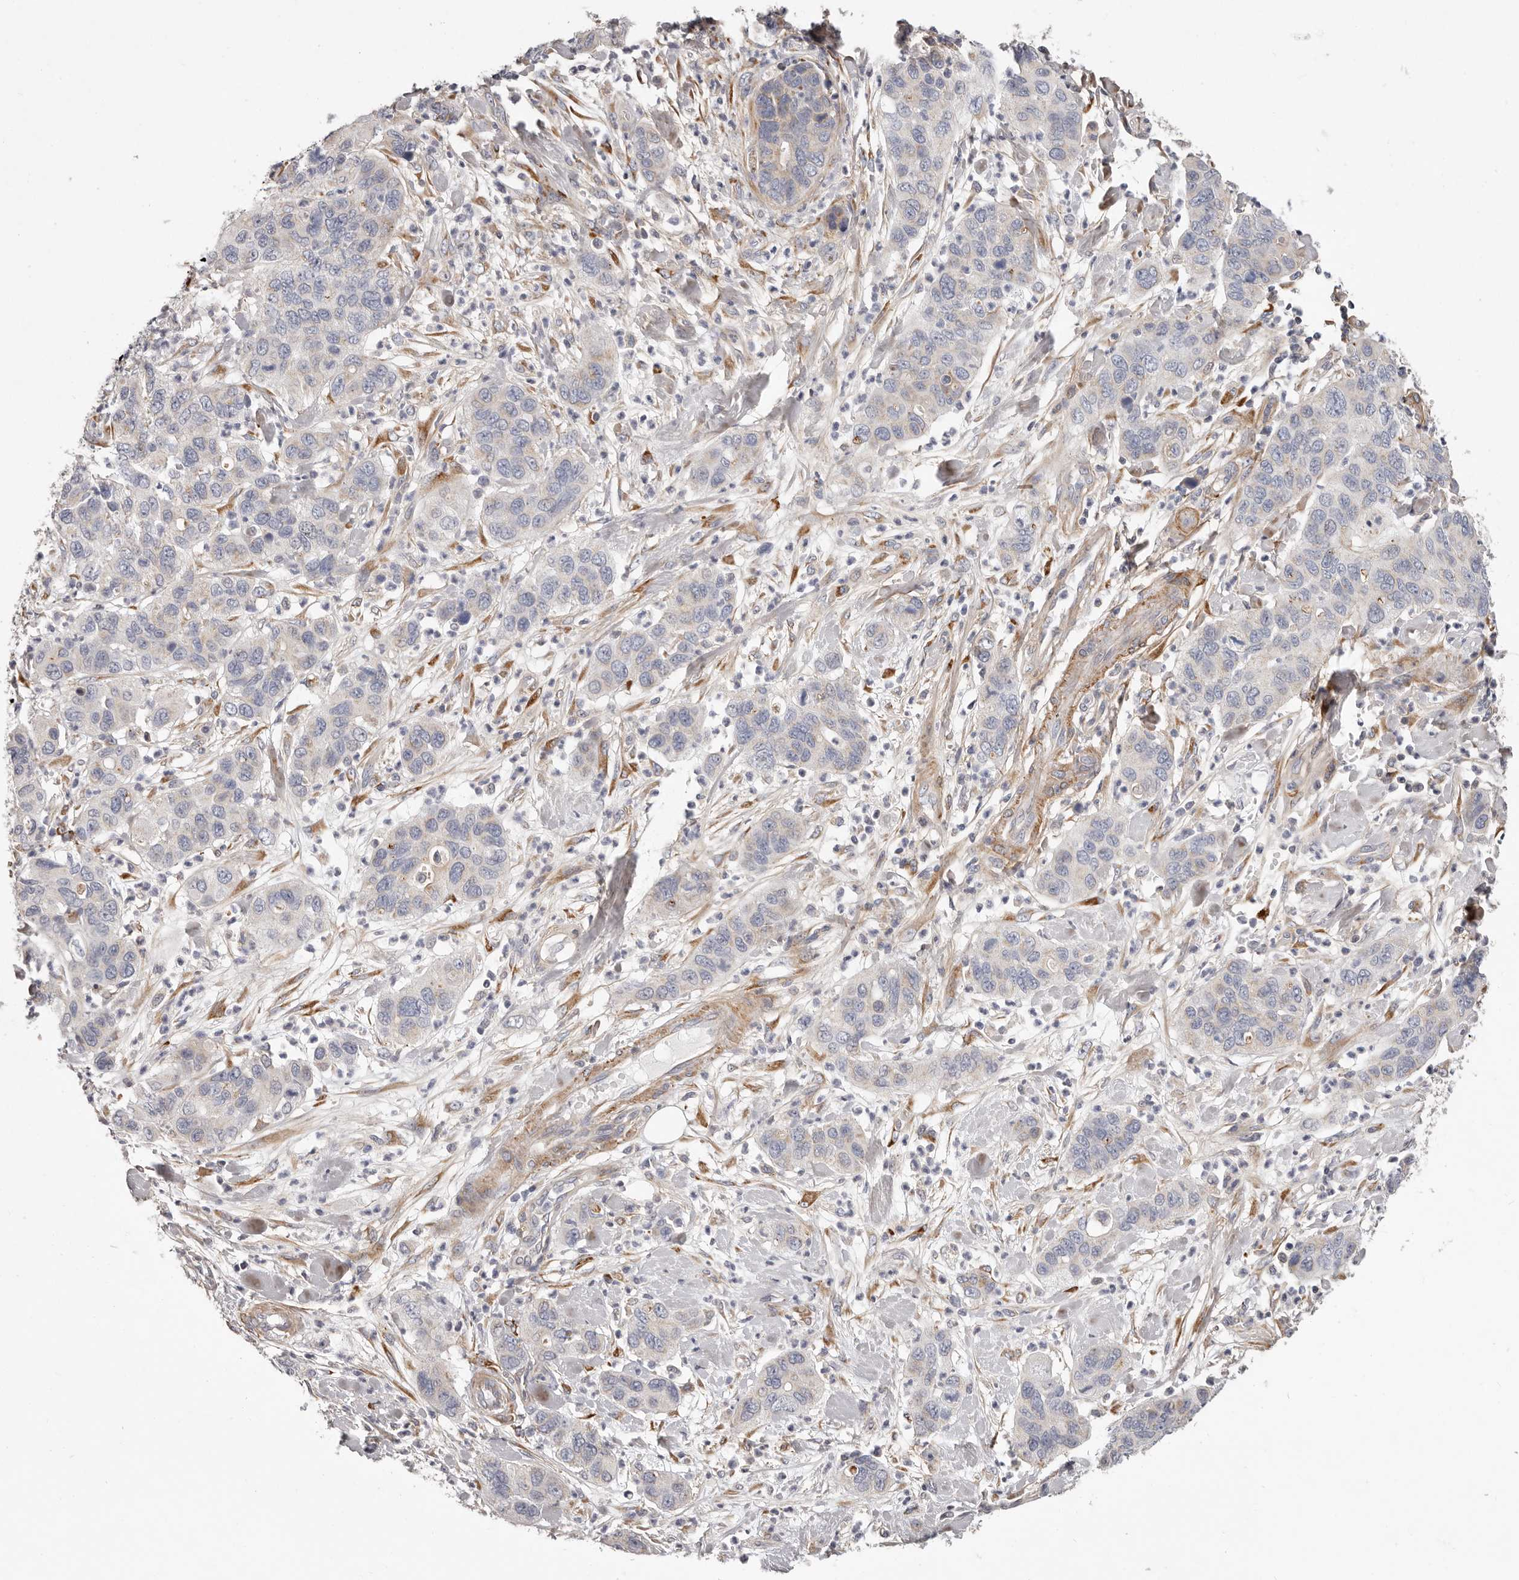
{"staining": {"intensity": "negative", "quantity": "none", "location": "none"}, "tissue": "pancreatic cancer", "cell_type": "Tumor cells", "image_type": "cancer", "snomed": [{"axis": "morphology", "description": "Adenocarcinoma, NOS"}, {"axis": "topography", "description": "Pancreas"}], "caption": "An image of human pancreatic cancer is negative for staining in tumor cells.", "gene": "MRPS10", "patient": {"sex": "female", "age": 71}}